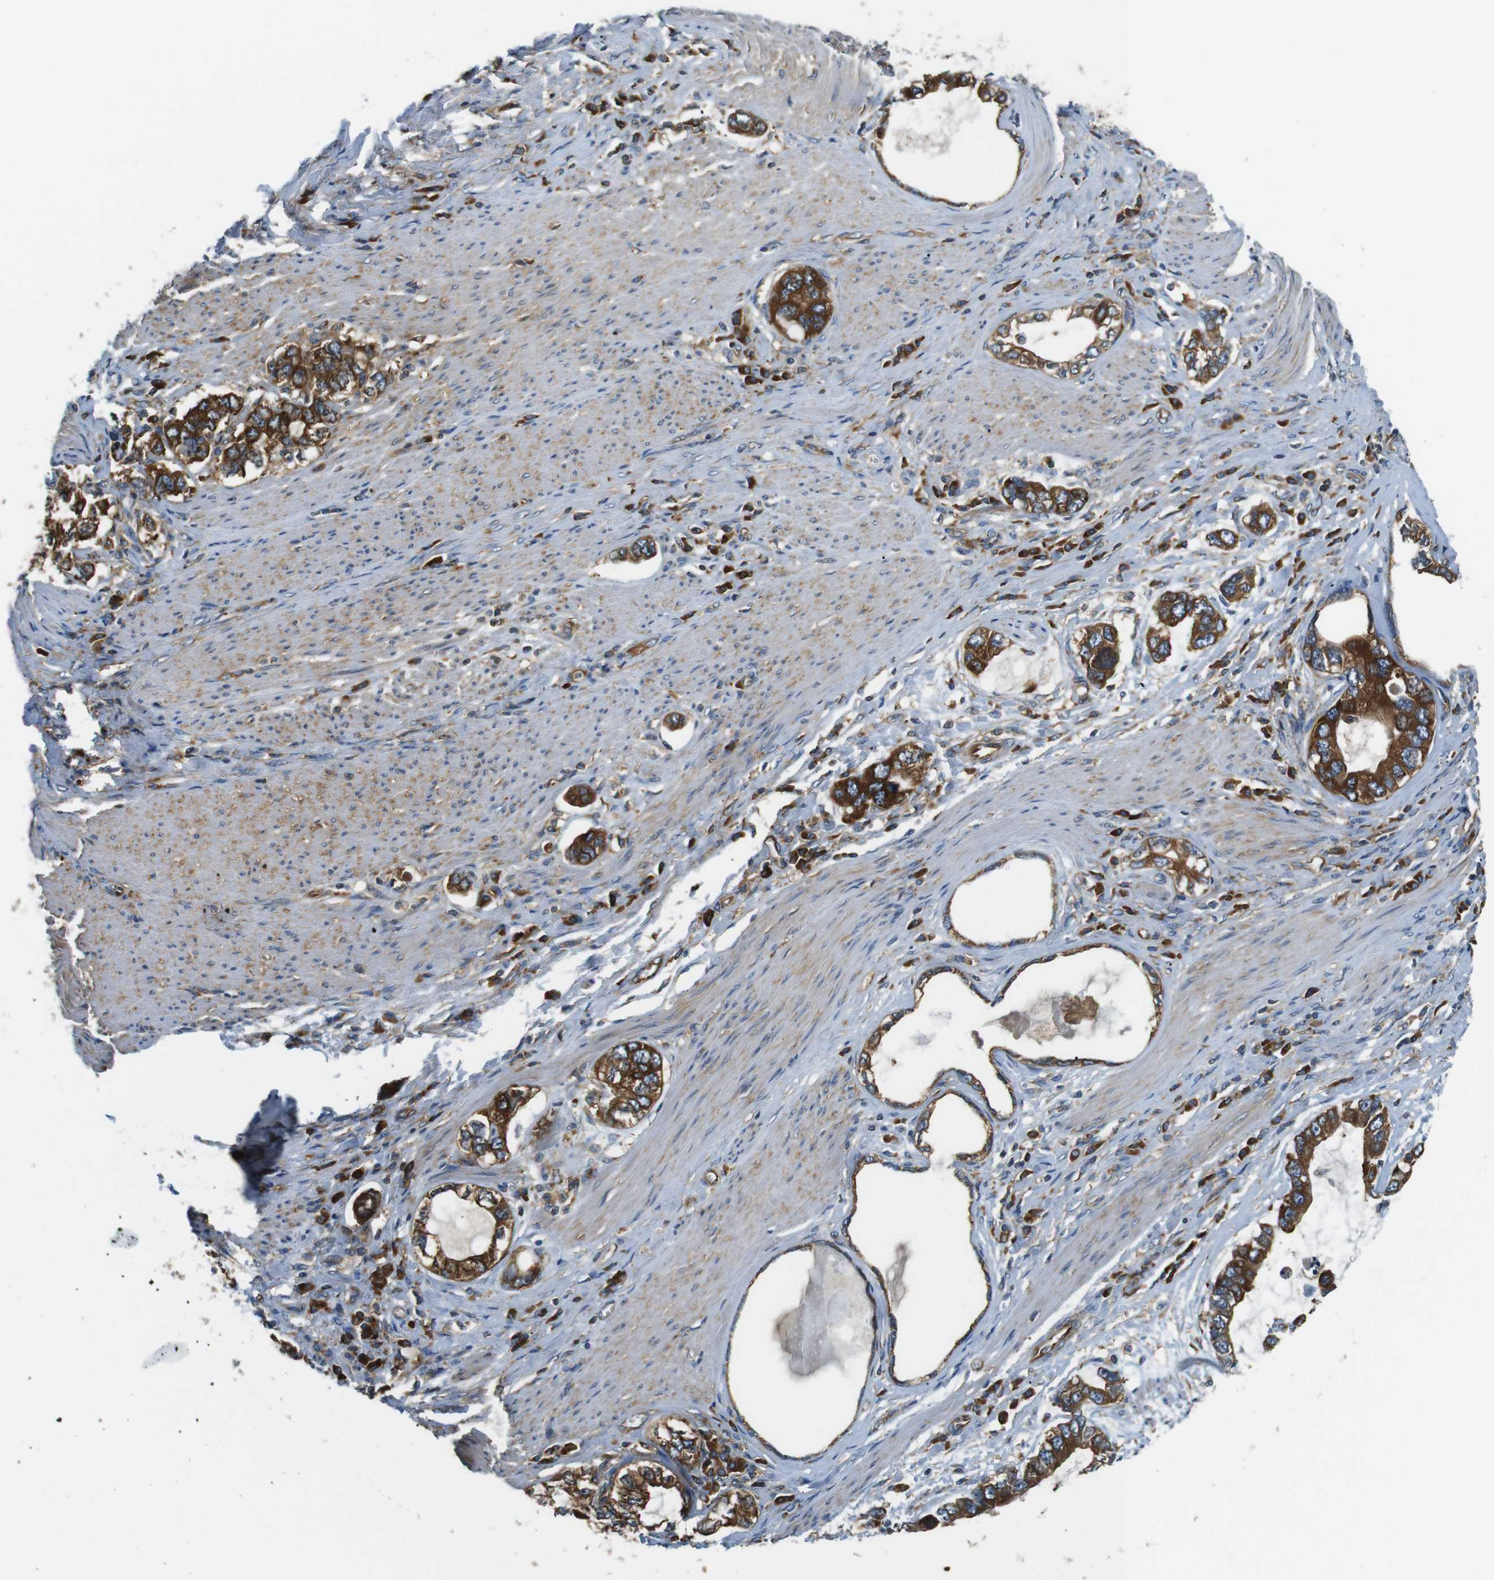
{"staining": {"intensity": "strong", "quantity": ">75%", "location": "cytoplasmic/membranous"}, "tissue": "stomach cancer", "cell_type": "Tumor cells", "image_type": "cancer", "snomed": [{"axis": "morphology", "description": "Adenocarcinoma, NOS"}, {"axis": "topography", "description": "Stomach, lower"}], "caption": "Protein staining by IHC exhibits strong cytoplasmic/membranous expression in about >75% of tumor cells in stomach cancer.", "gene": "TSC1", "patient": {"sex": "female", "age": 93}}